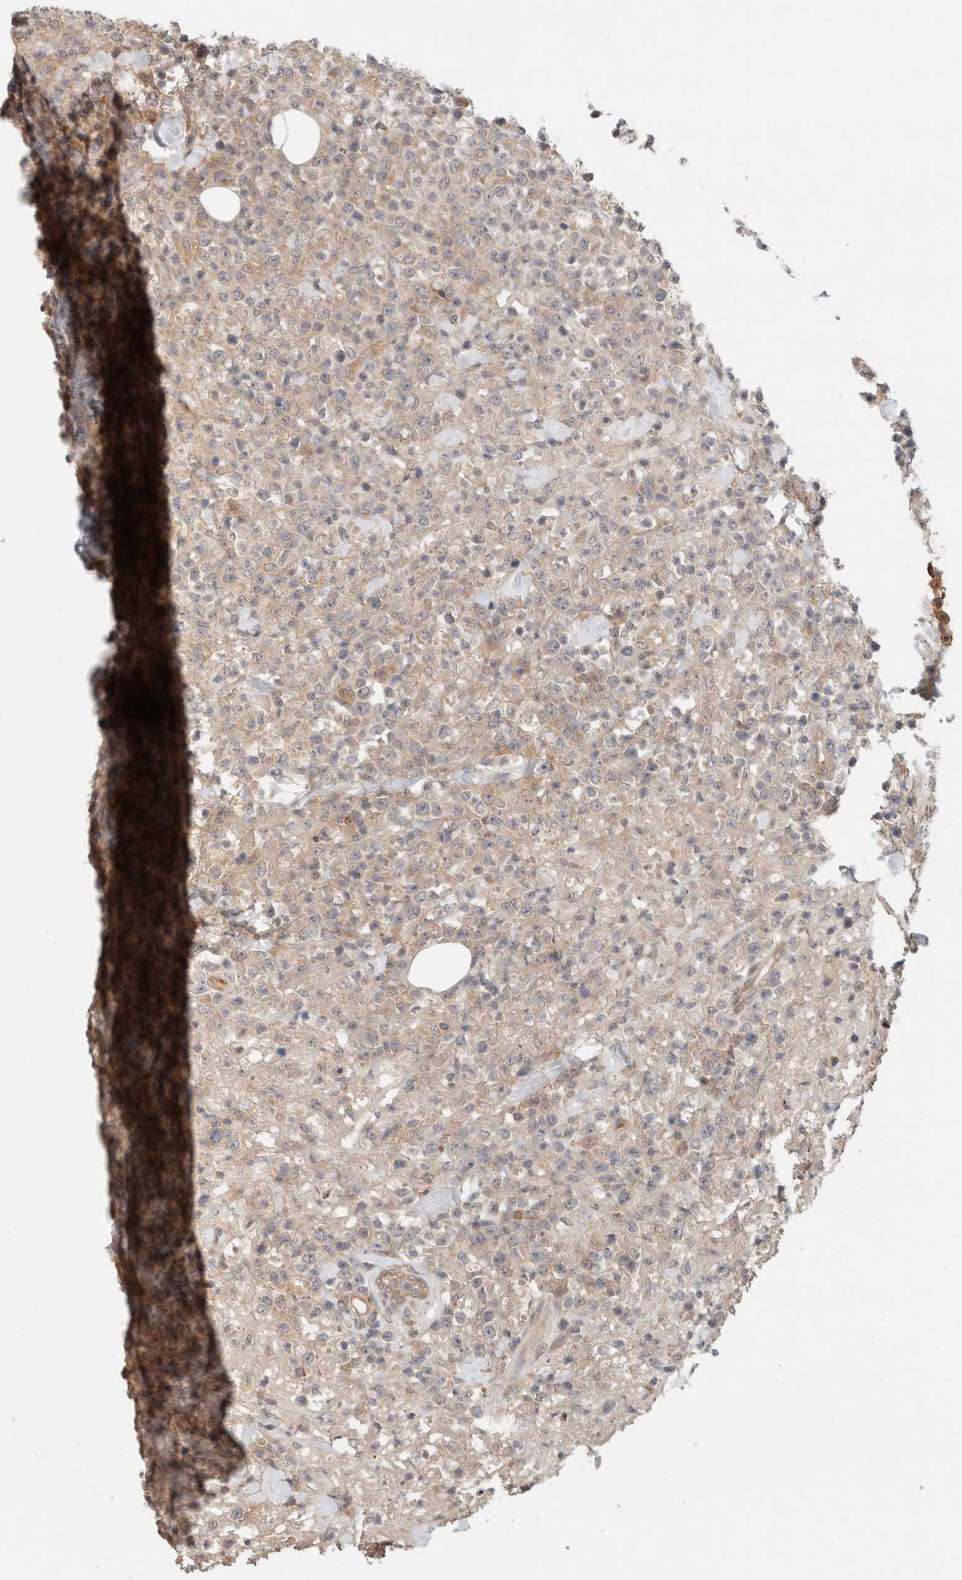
{"staining": {"intensity": "weak", "quantity": "<25%", "location": "cytoplasmic/membranous"}, "tissue": "lymphoma", "cell_type": "Tumor cells", "image_type": "cancer", "snomed": [{"axis": "morphology", "description": "Malignant lymphoma, non-Hodgkin's type, High grade"}, {"axis": "topography", "description": "Colon"}], "caption": "Immunohistochemical staining of human malignant lymphoma, non-Hodgkin's type (high-grade) displays no significant staining in tumor cells.", "gene": "SGK1", "patient": {"sex": "female", "age": 53}}